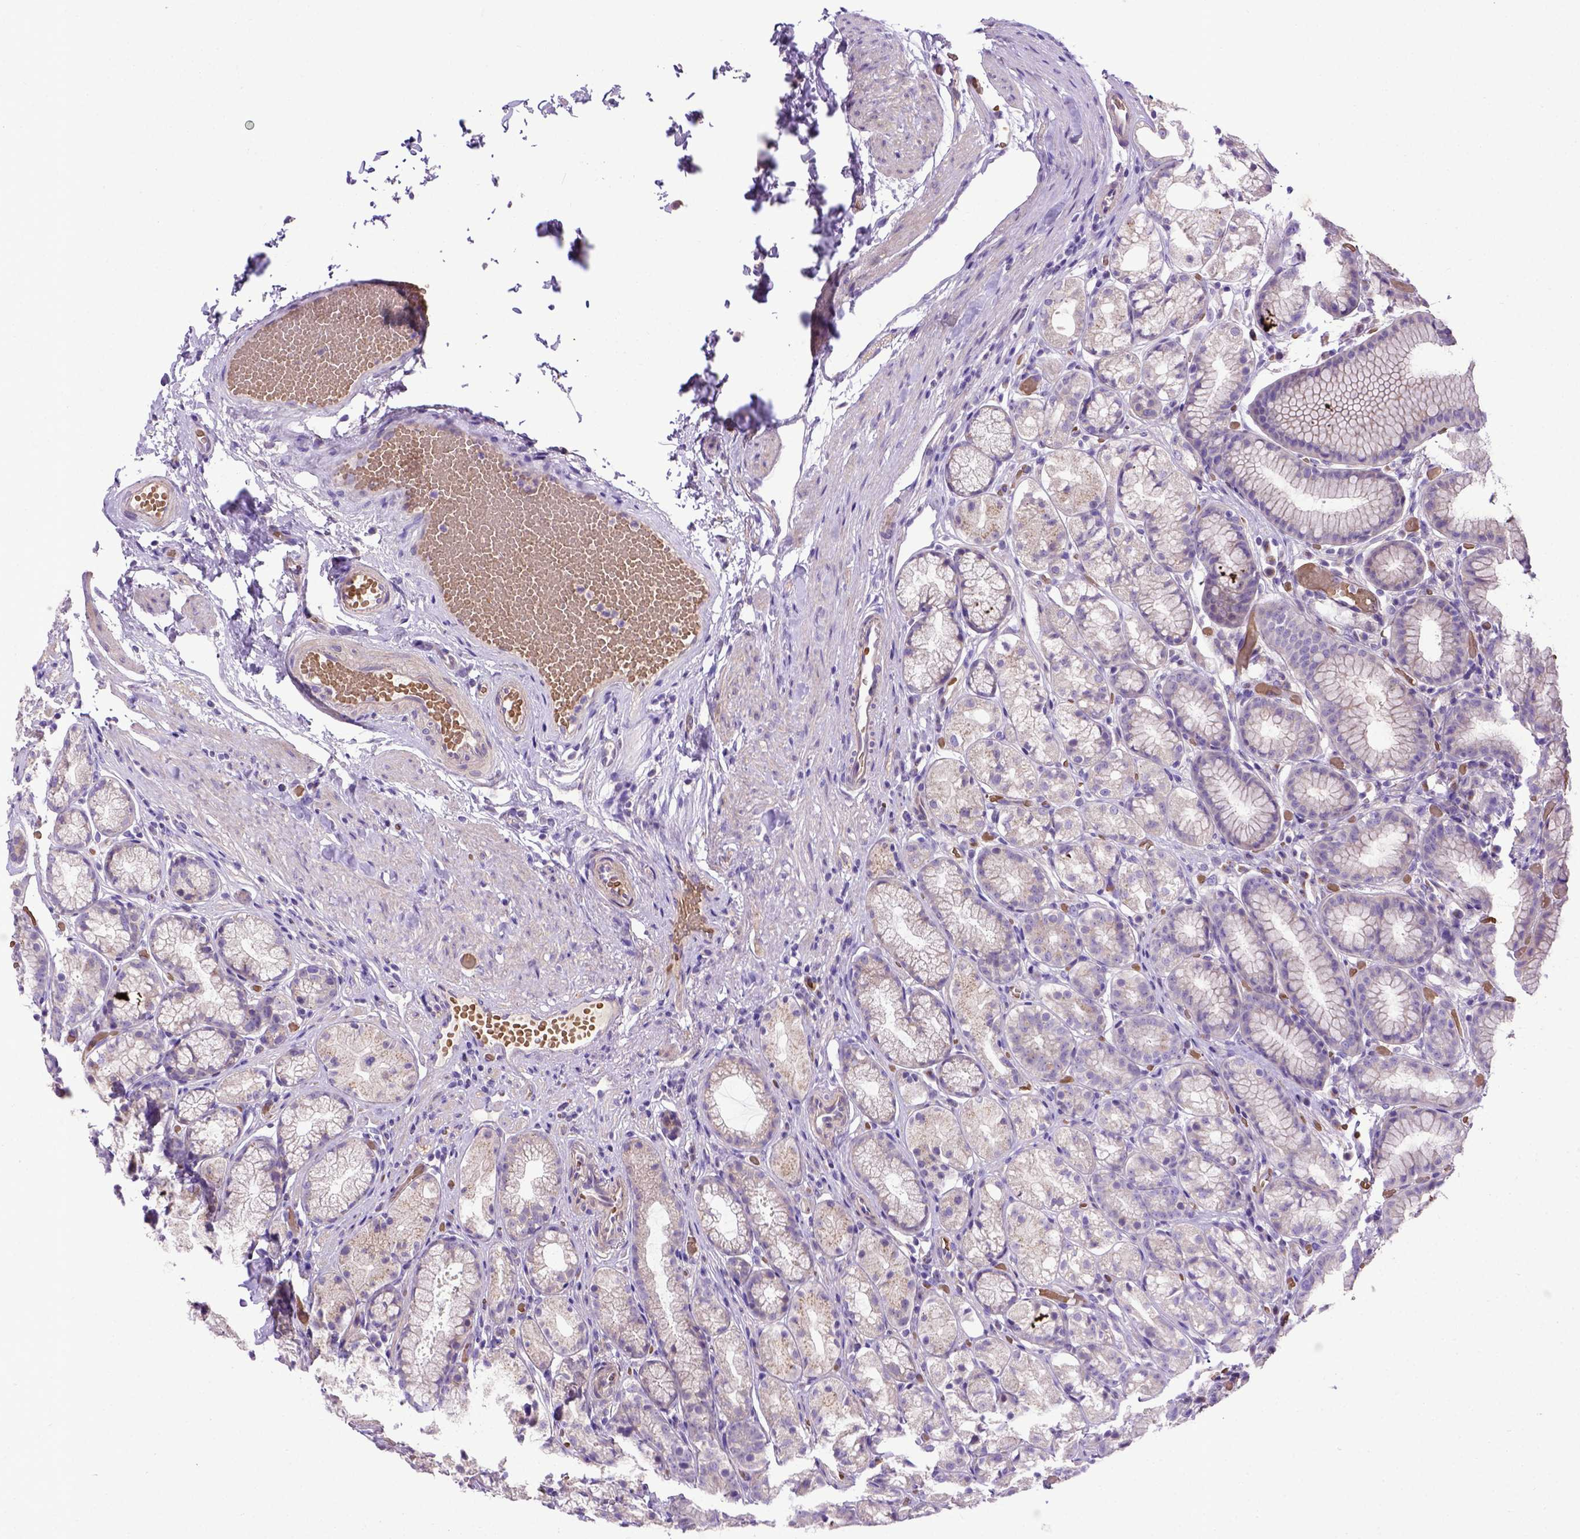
{"staining": {"intensity": "negative", "quantity": "none", "location": "none"}, "tissue": "stomach", "cell_type": "Glandular cells", "image_type": "normal", "snomed": [{"axis": "morphology", "description": "Normal tissue, NOS"}, {"axis": "topography", "description": "Stomach"}], "caption": "There is no significant staining in glandular cells of stomach. (Stains: DAB (3,3'-diaminobenzidine) immunohistochemistry with hematoxylin counter stain, Microscopy: brightfield microscopy at high magnification).", "gene": "ADAM12", "patient": {"sex": "male", "age": 70}}